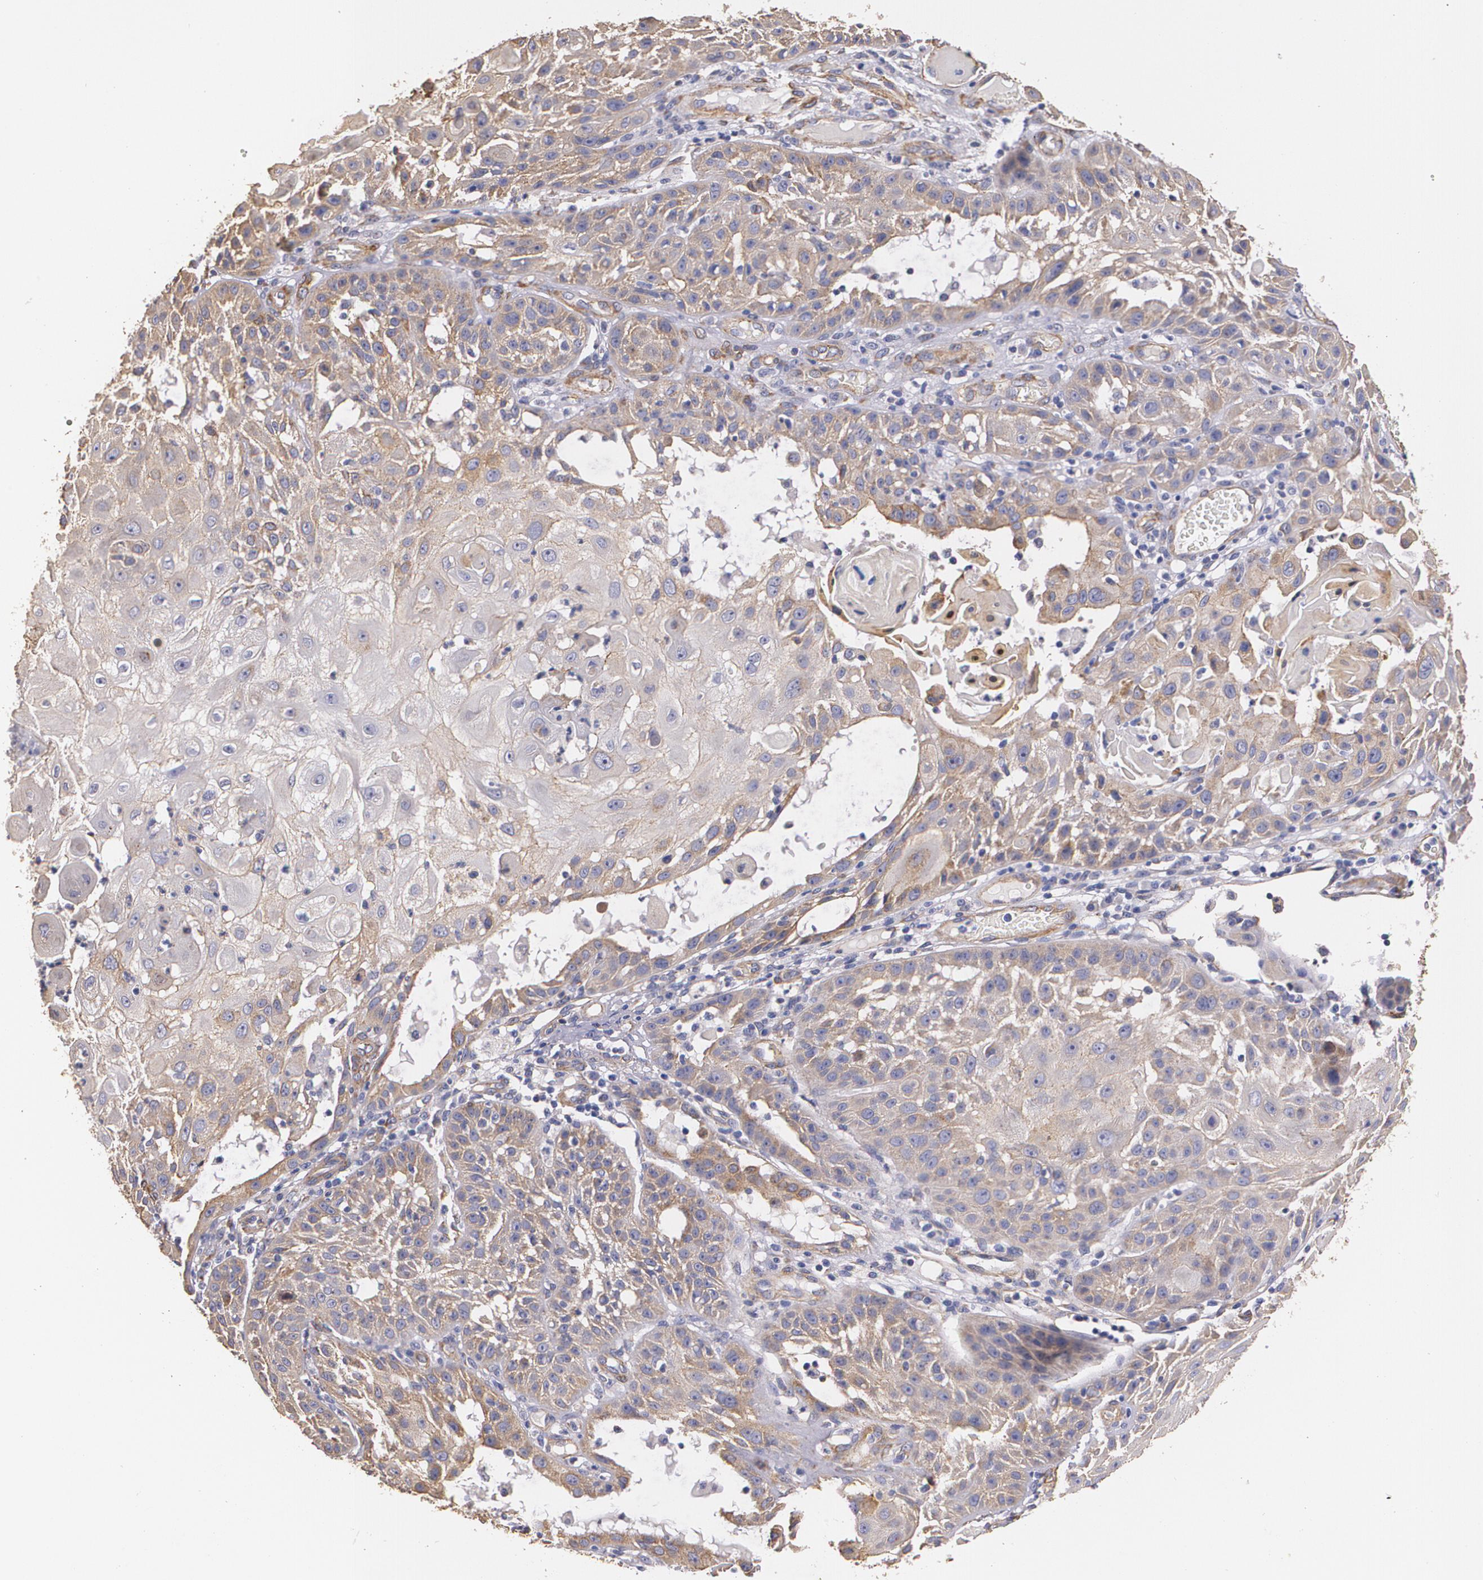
{"staining": {"intensity": "moderate", "quantity": ">75%", "location": "cytoplasmic/membranous"}, "tissue": "skin cancer", "cell_type": "Tumor cells", "image_type": "cancer", "snomed": [{"axis": "morphology", "description": "Squamous cell carcinoma, NOS"}, {"axis": "topography", "description": "Skin"}], "caption": "High-power microscopy captured an immunohistochemistry (IHC) photomicrograph of skin squamous cell carcinoma, revealing moderate cytoplasmic/membranous positivity in about >75% of tumor cells. The protein of interest is shown in brown color, while the nuclei are stained blue.", "gene": "TJP1", "patient": {"sex": "female", "age": 89}}